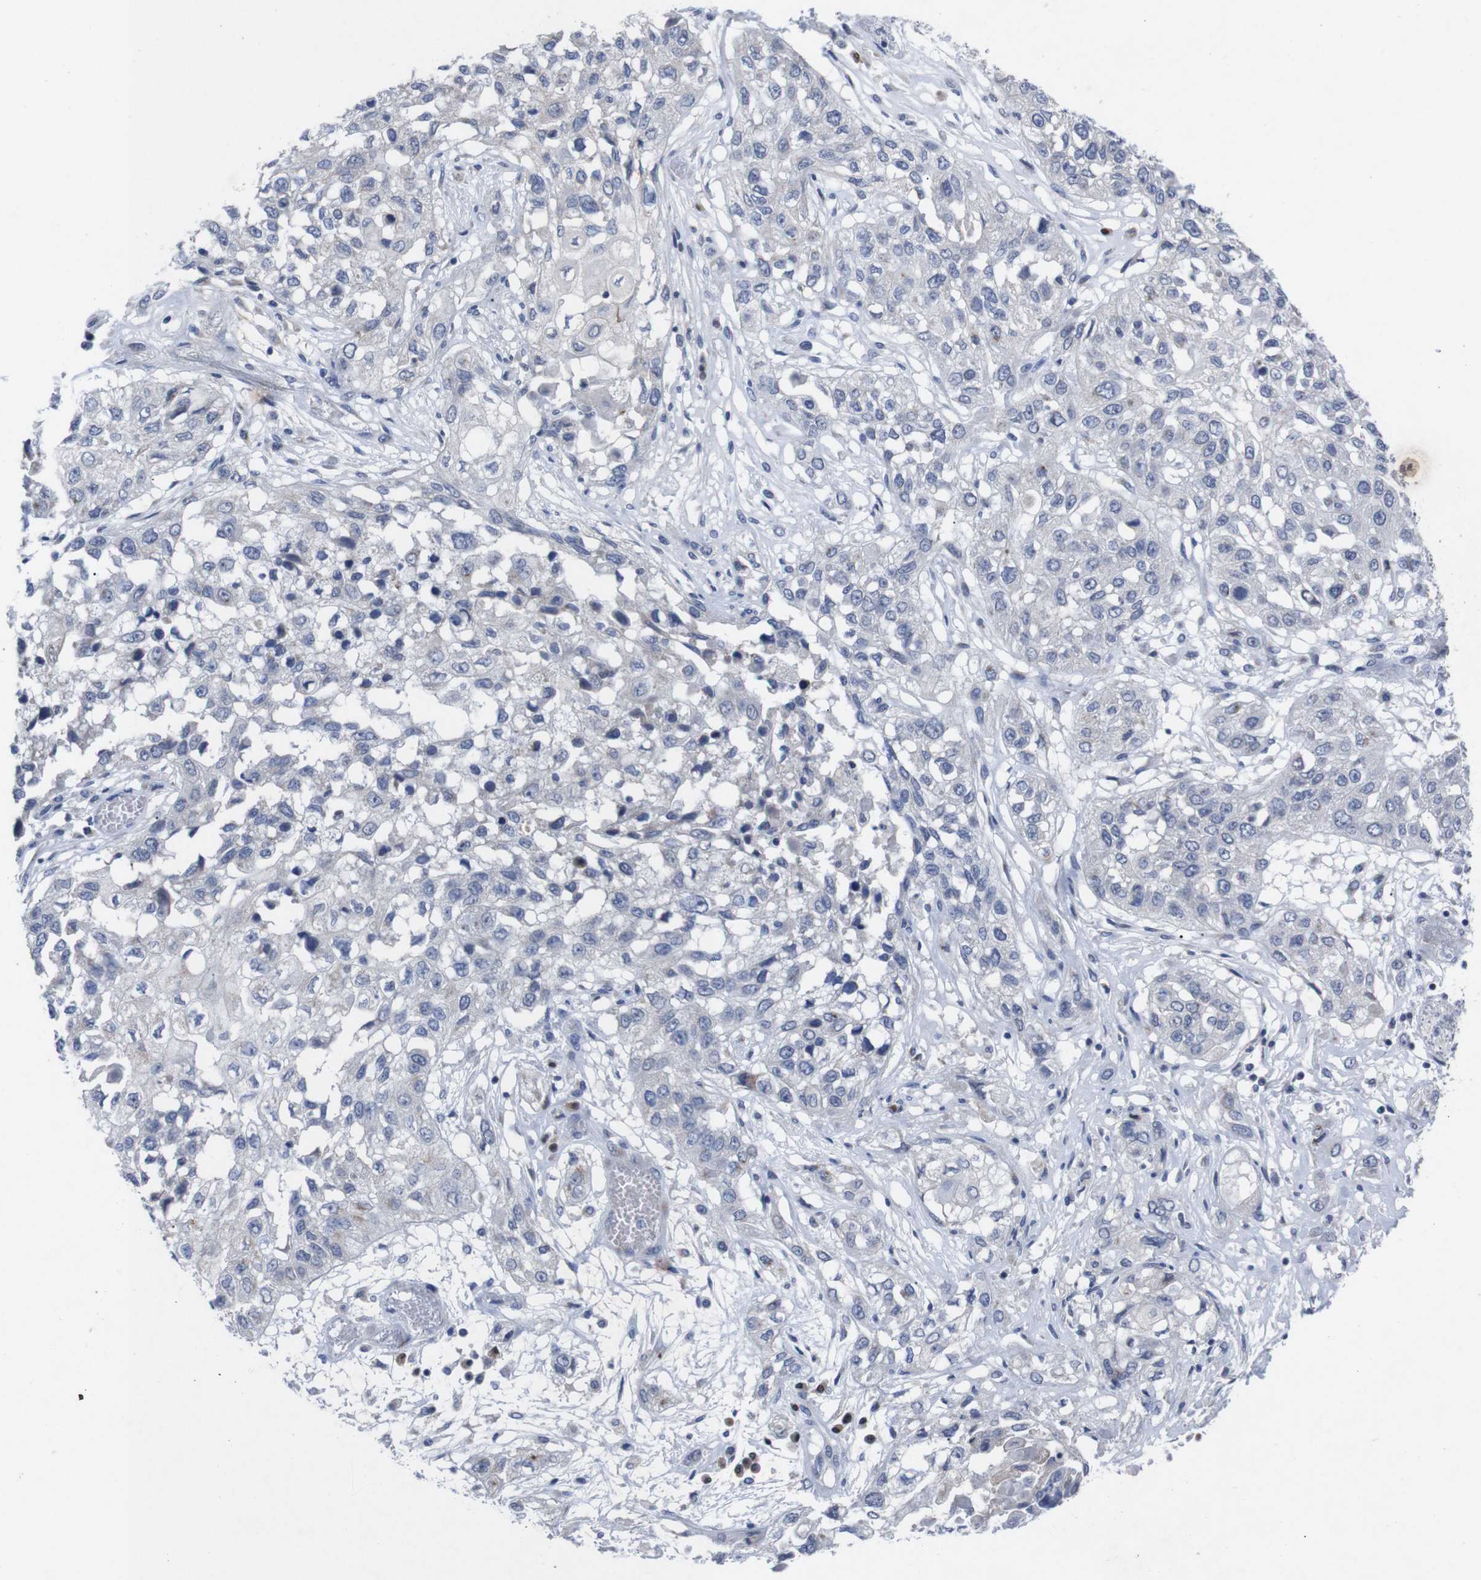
{"staining": {"intensity": "negative", "quantity": "none", "location": "none"}, "tissue": "lung cancer", "cell_type": "Tumor cells", "image_type": "cancer", "snomed": [{"axis": "morphology", "description": "Squamous cell carcinoma, NOS"}, {"axis": "topography", "description": "Lung"}], "caption": "Tumor cells are negative for protein expression in human lung cancer (squamous cell carcinoma).", "gene": "IRF4", "patient": {"sex": "male", "age": 71}}